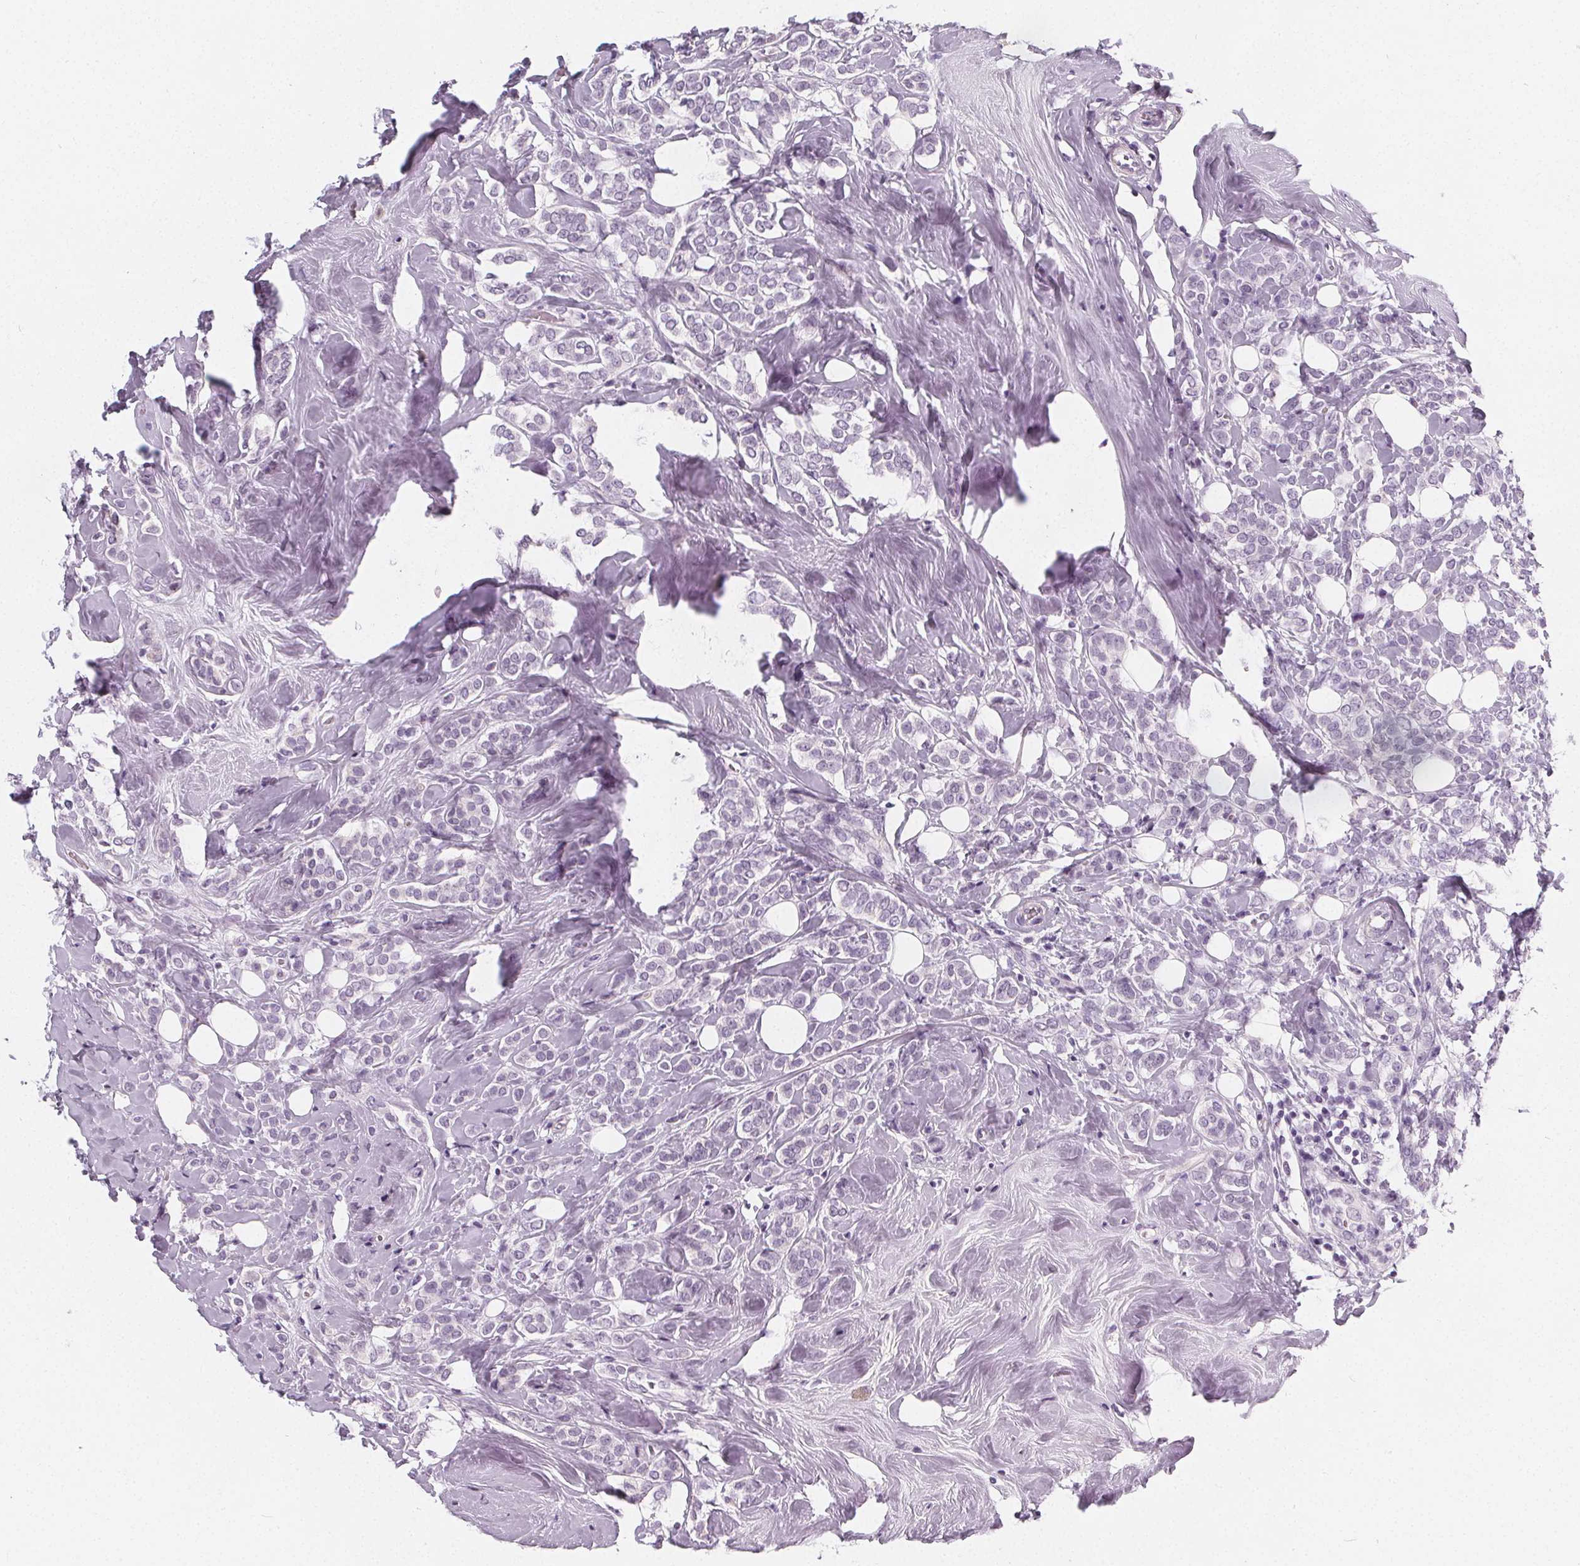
{"staining": {"intensity": "negative", "quantity": "none", "location": "none"}, "tissue": "breast cancer", "cell_type": "Tumor cells", "image_type": "cancer", "snomed": [{"axis": "morphology", "description": "Lobular carcinoma"}, {"axis": "topography", "description": "Breast"}], "caption": "This image is of lobular carcinoma (breast) stained with IHC to label a protein in brown with the nuclei are counter-stained blue. There is no staining in tumor cells.", "gene": "SLC5A12", "patient": {"sex": "female", "age": 49}}